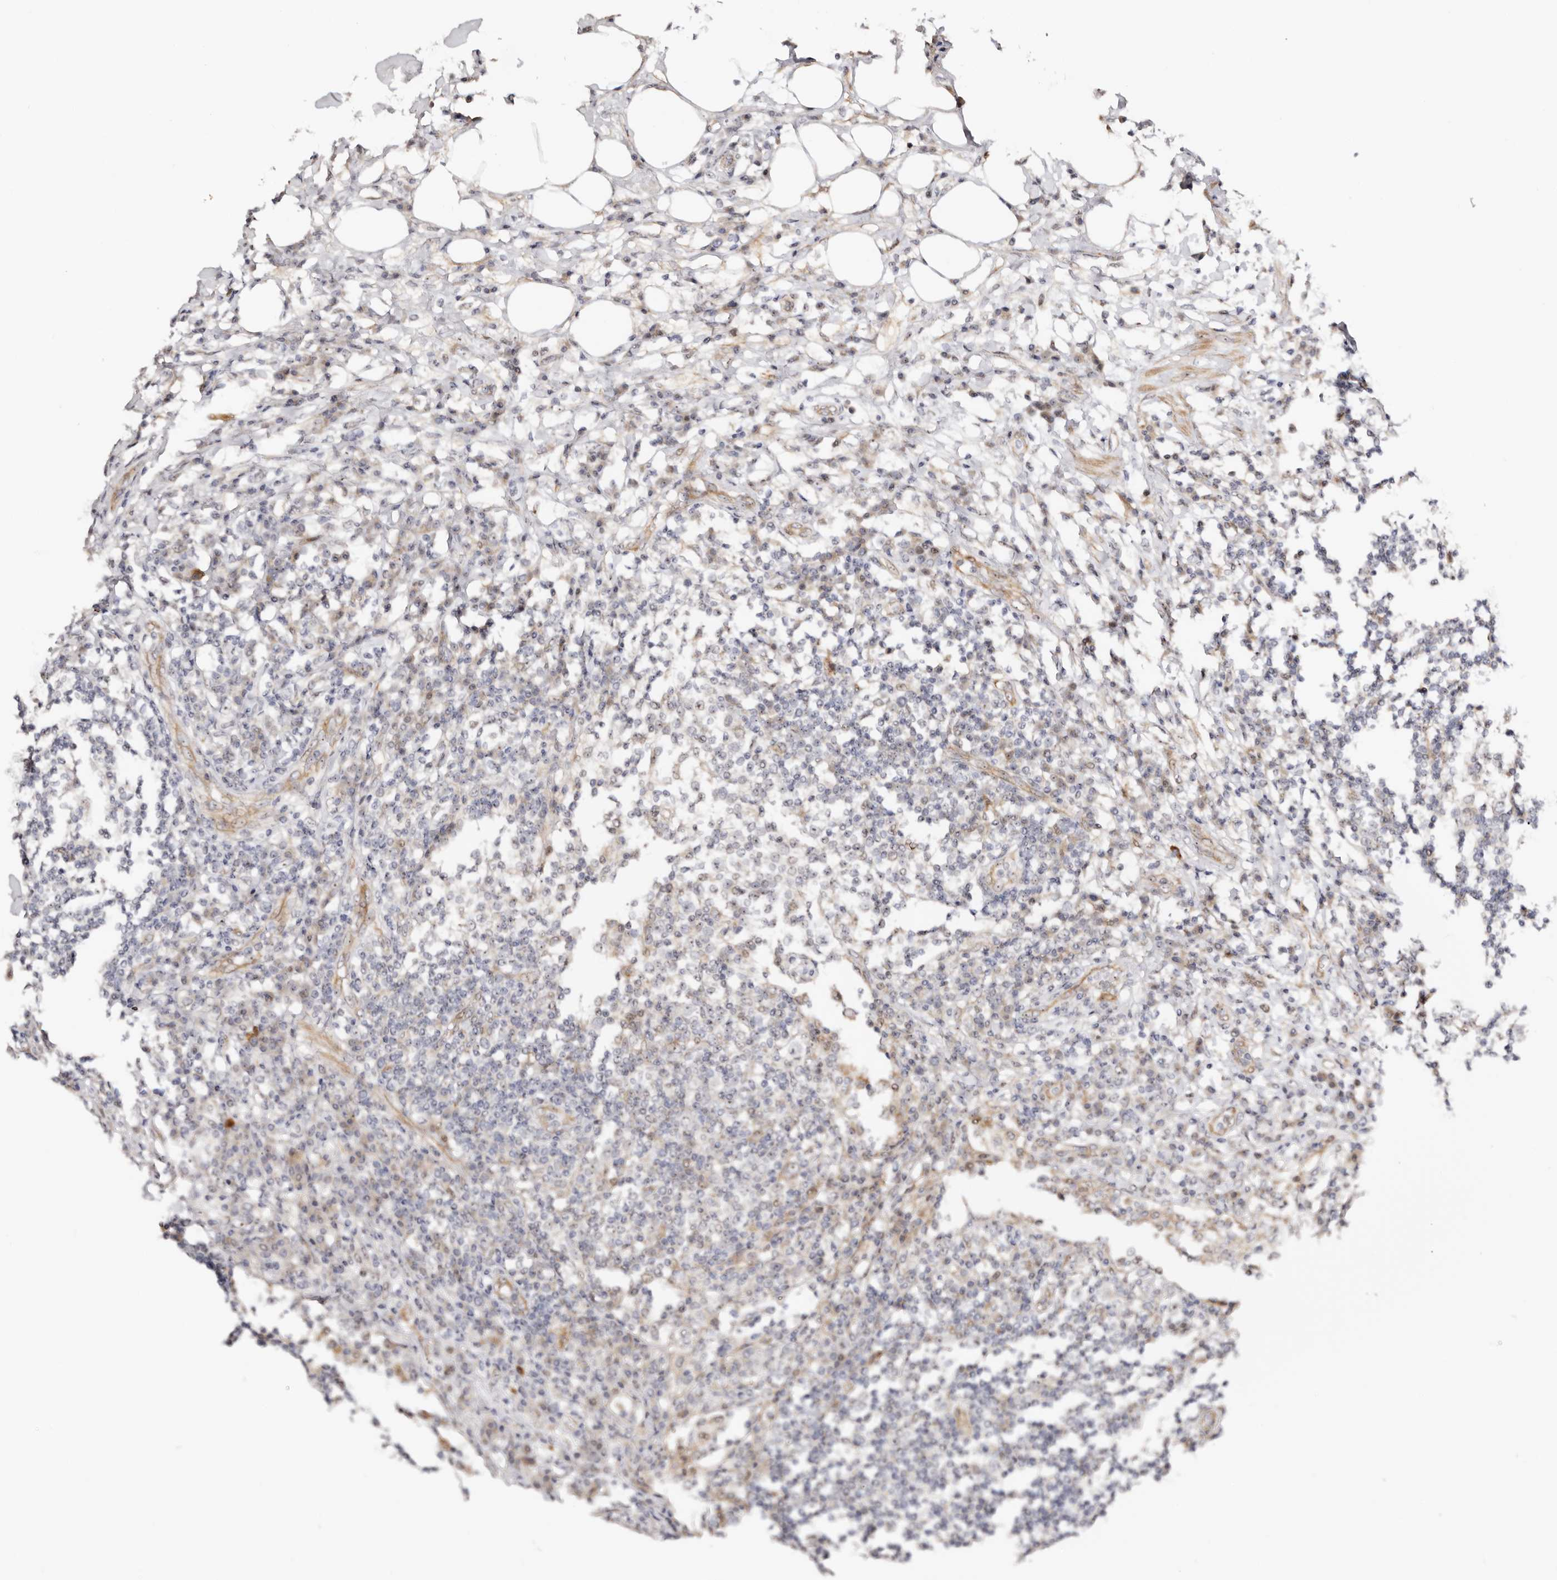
{"staining": {"intensity": "weak", "quantity": "<25%", "location": "cytoplasmic/membranous"}, "tissue": "lymph node", "cell_type": "Non-germinal center cells", "image_type": "normal", "snomed": [{"axis": "morphology", "description": "Normal tissue, NOS"}, {"axis": "topography", "description": "Lymph node"}], "caption": "IHC micrograph of benign lymph node: human lymph node stained with DAB reveals no significant protein positivity in non-germinal center cells.", "gene": "ODF2L", "patient": {"sex": "female", "age": 53}}